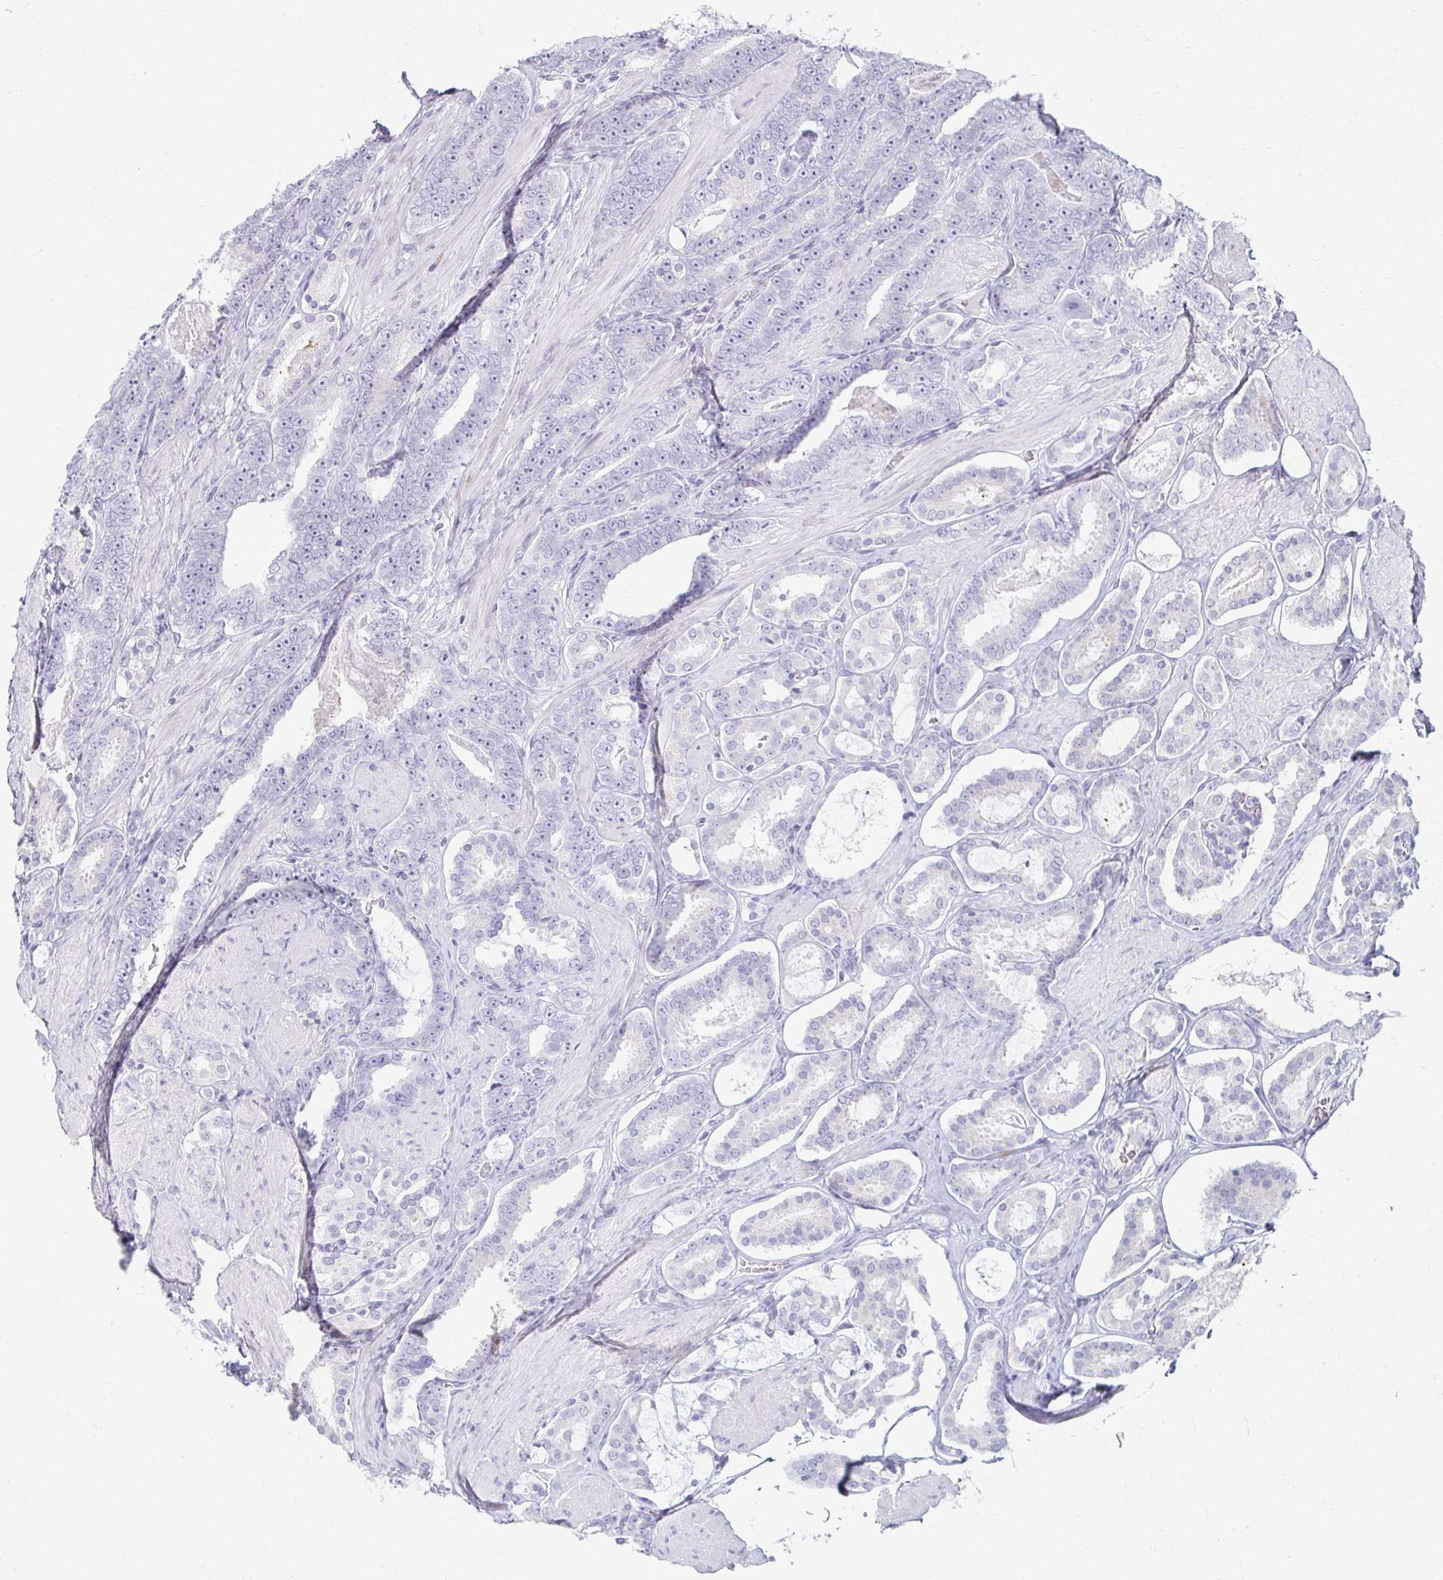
{"staining": {"intensity": "negative", "quantity": "none", "location": "none"}, "tissue": "prostate cancer", "cell_type": "Tumor cells", "image_type": "cancer", "snomed": [{"axis": "morphology", "description": "Adenocarcinoma, High grade"}, {"axis": "topography", "description": "Prostate"}], "caption": "DAB (3,3'-diaminobenzidine) immunohistochemical staining of human prostate high-grade adenocarcinoma shows no significant expression in tumor cells. Brightfield microscopy of immunohistochemistry (IHC) stained with DAB (3,3'-diaminobenzidine) (brown) and hematoxylin (blue), captured at high magnification.", "gene": "FCGR2B", "patient": {"sex": "male", "age": 63}}